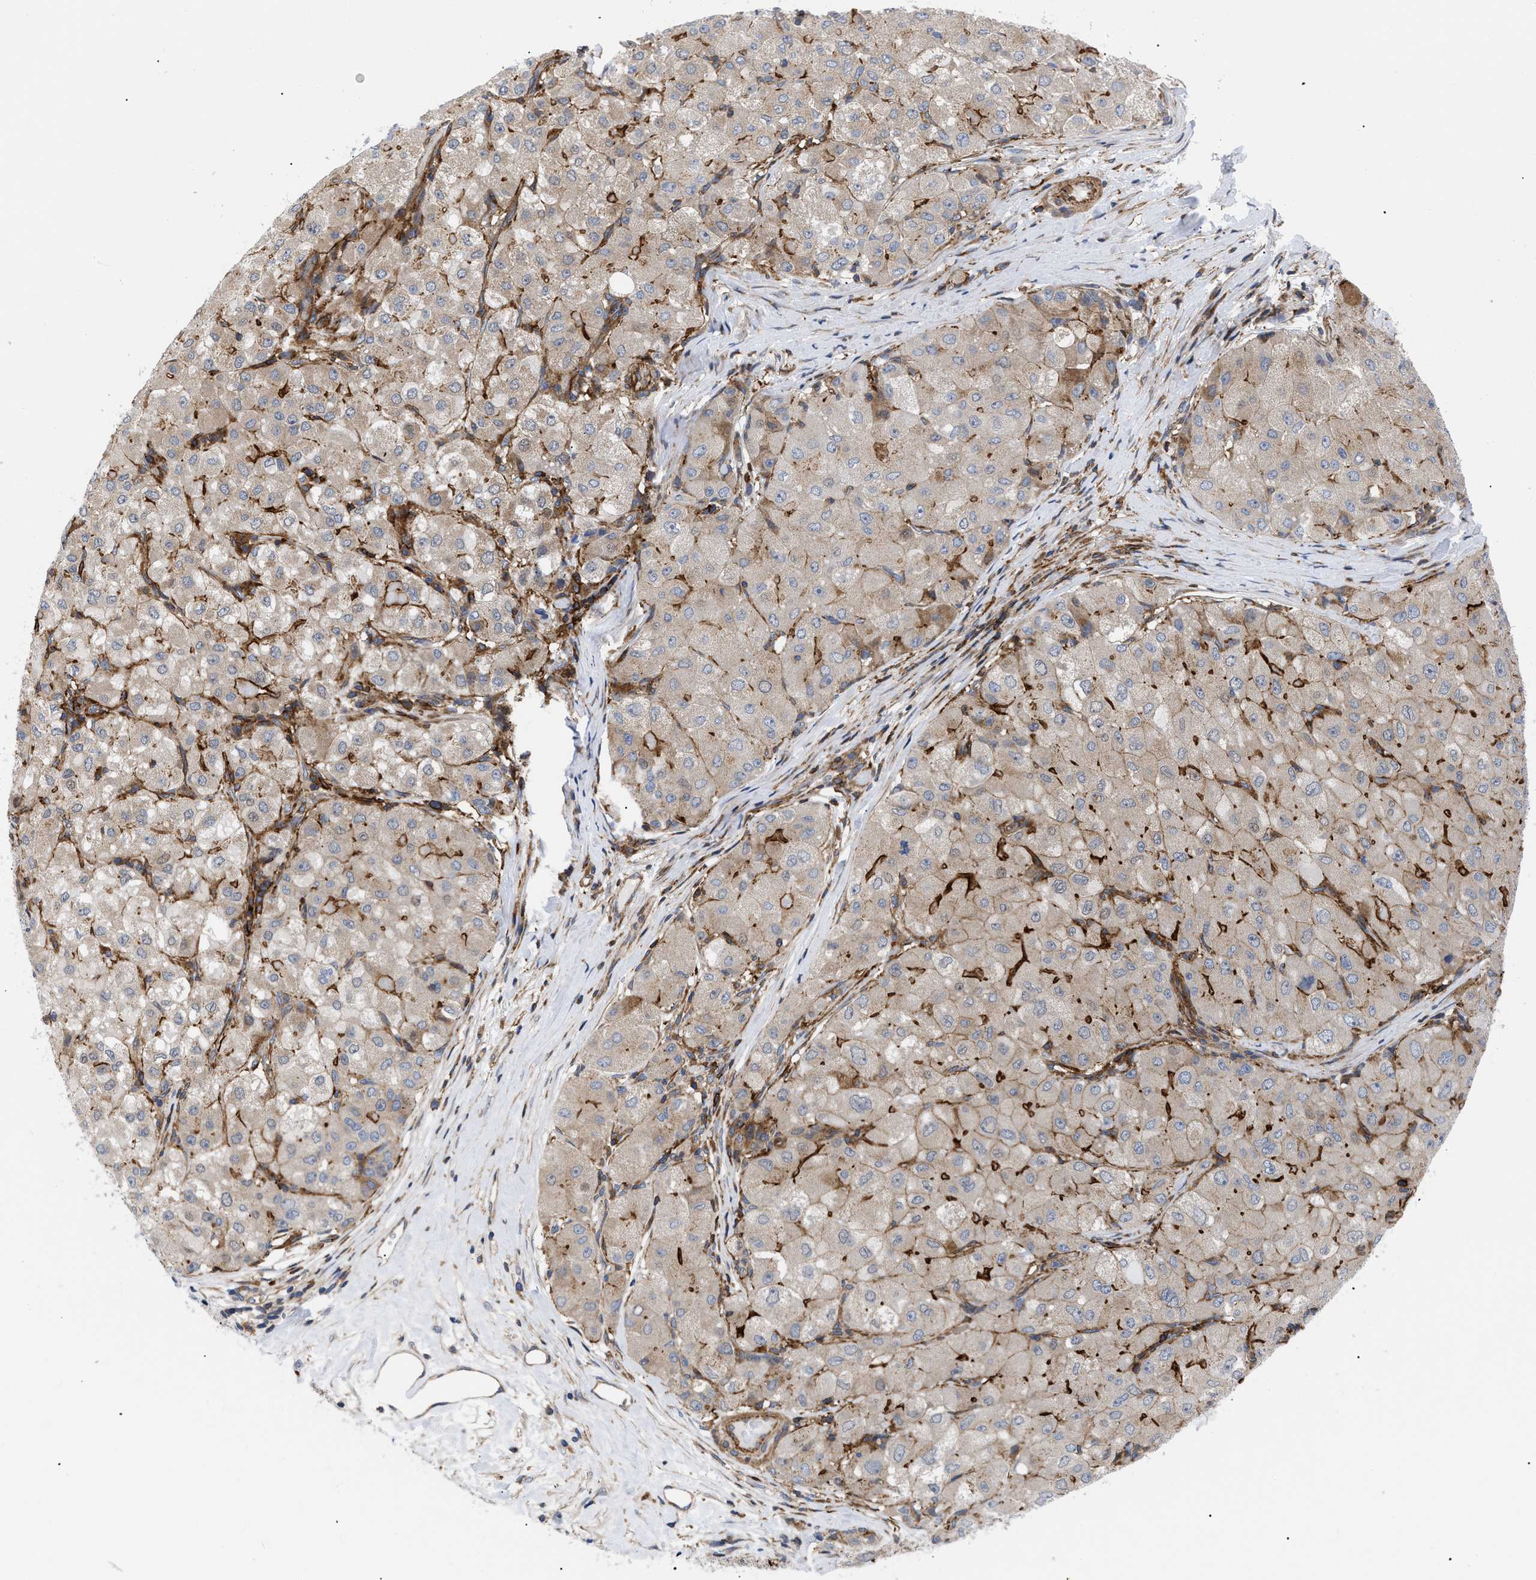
{"staining": {"intensity": "moderate", "quantity": ">75%", "location": "cytoplasmic/membranous"}, "tissue": "liver cancer", "cell_type": "Tumor cells", "image_type": "cancer", "snomed": [{"axis": "morphology", "description": "Carcinoma, Hepatocellular, NOS"}, {"axis": "topography", "description": "Liver"}], "caption": "Protein expression analysis of liver cancer displays moderate cytoplasmic/membranous positivity in approximately >75% of tumor cells.", "gene": "SPAST", "patient": {"sex": "male", "age": 80}}